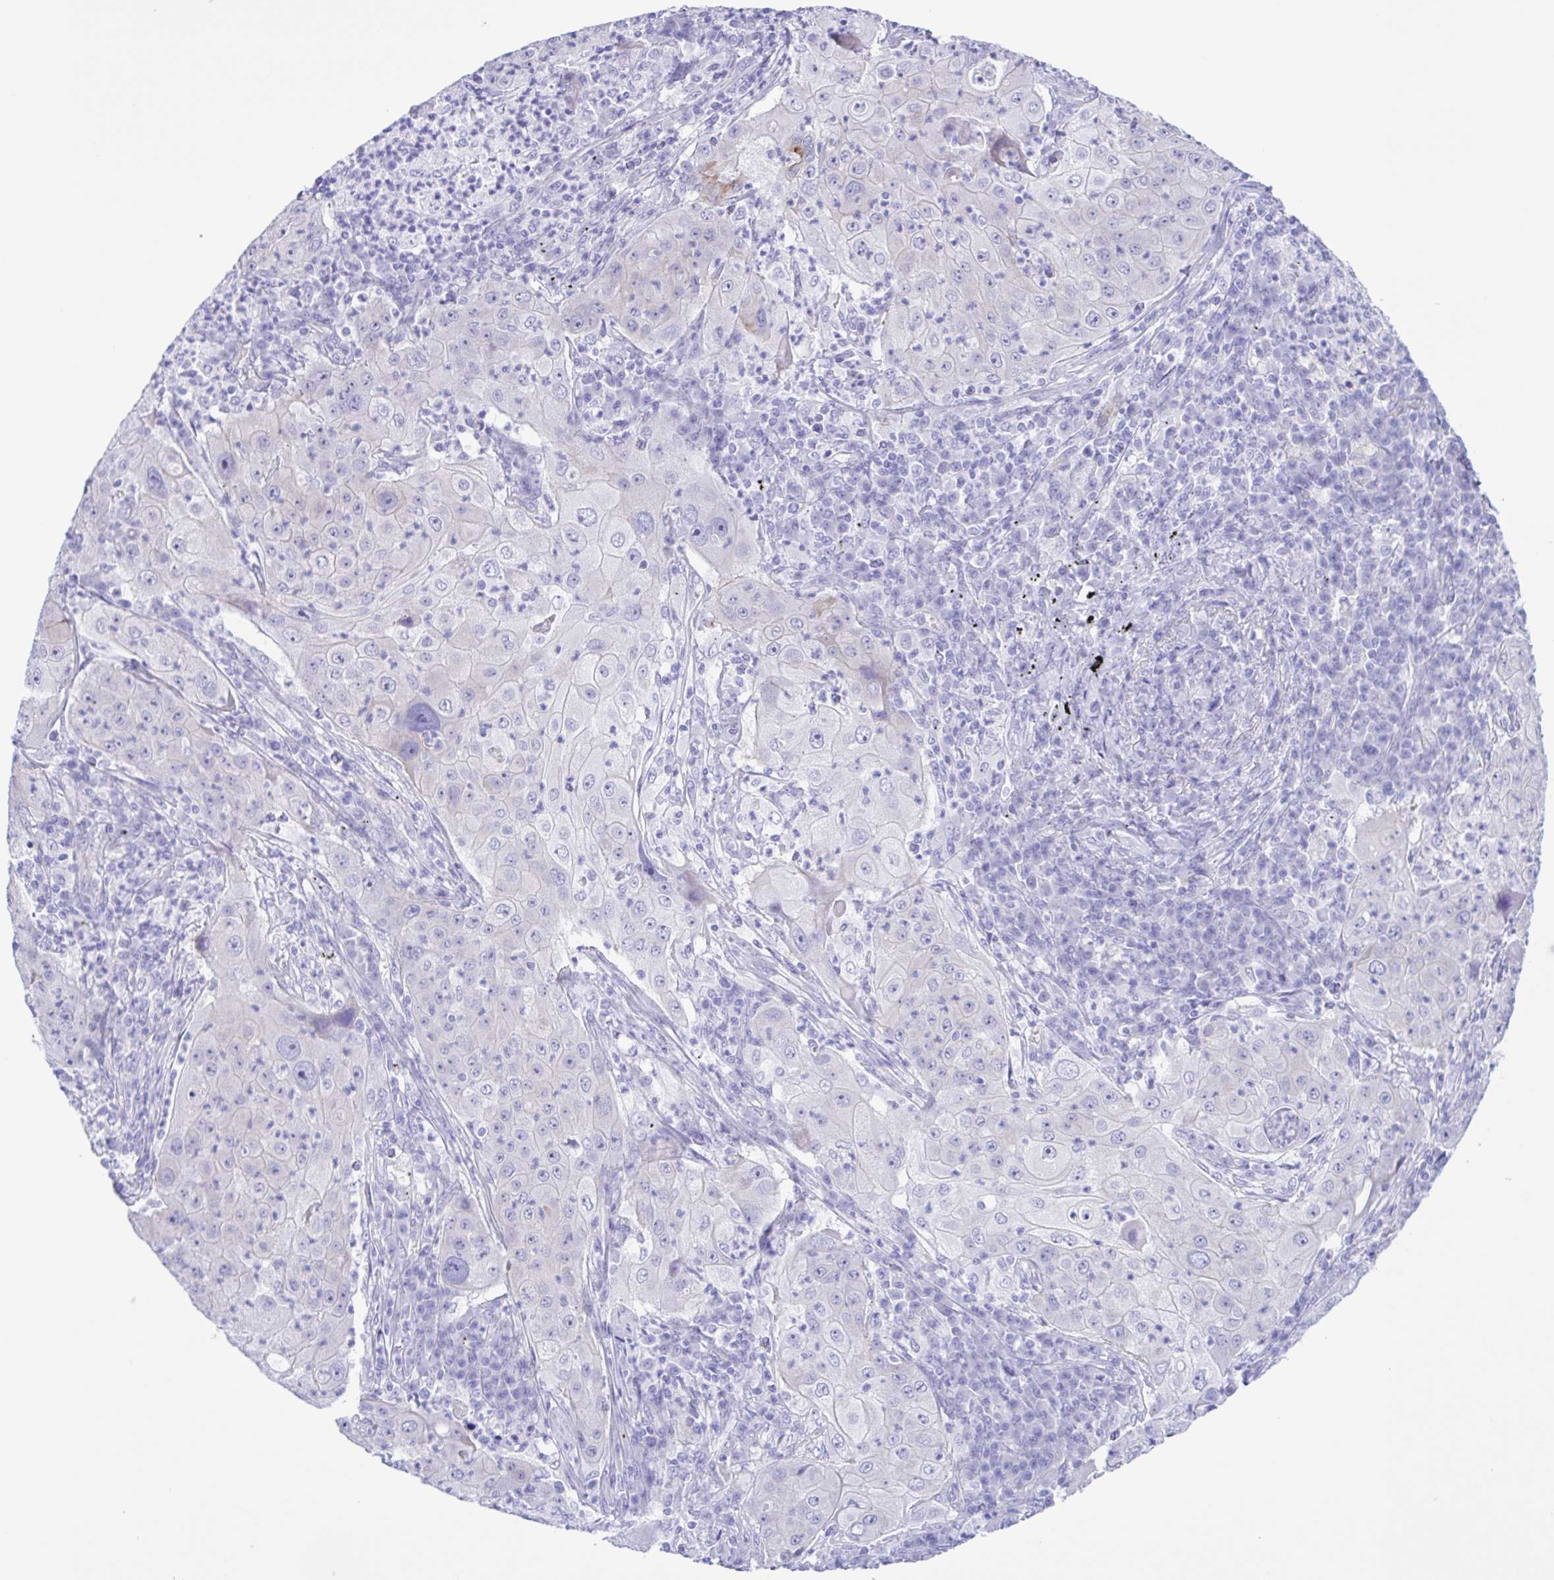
{"staining": {"intensity": "negative", "quantity": "none", "location": "none"}, "tissue": "lung cancer", "cell_type": "Tumor cells", "image_type": "cancer", "snomed": [{"axis": "morphology", "description": "Squamous cell carcinoma, NOS"}, {"axis": "topography", "description": "Lung"}], "caption": "Immunohistochemistry (IHC) histopathology image of lung cancer (squamous cell carcinoma) stained for a protein (brown), which exhibits no positivity in tumor cells. (DAB immunohistochemistry with hematoxylin counter stain).", "gene": "CYP11A1", "patient": {"sex": "female", "age": 59}}